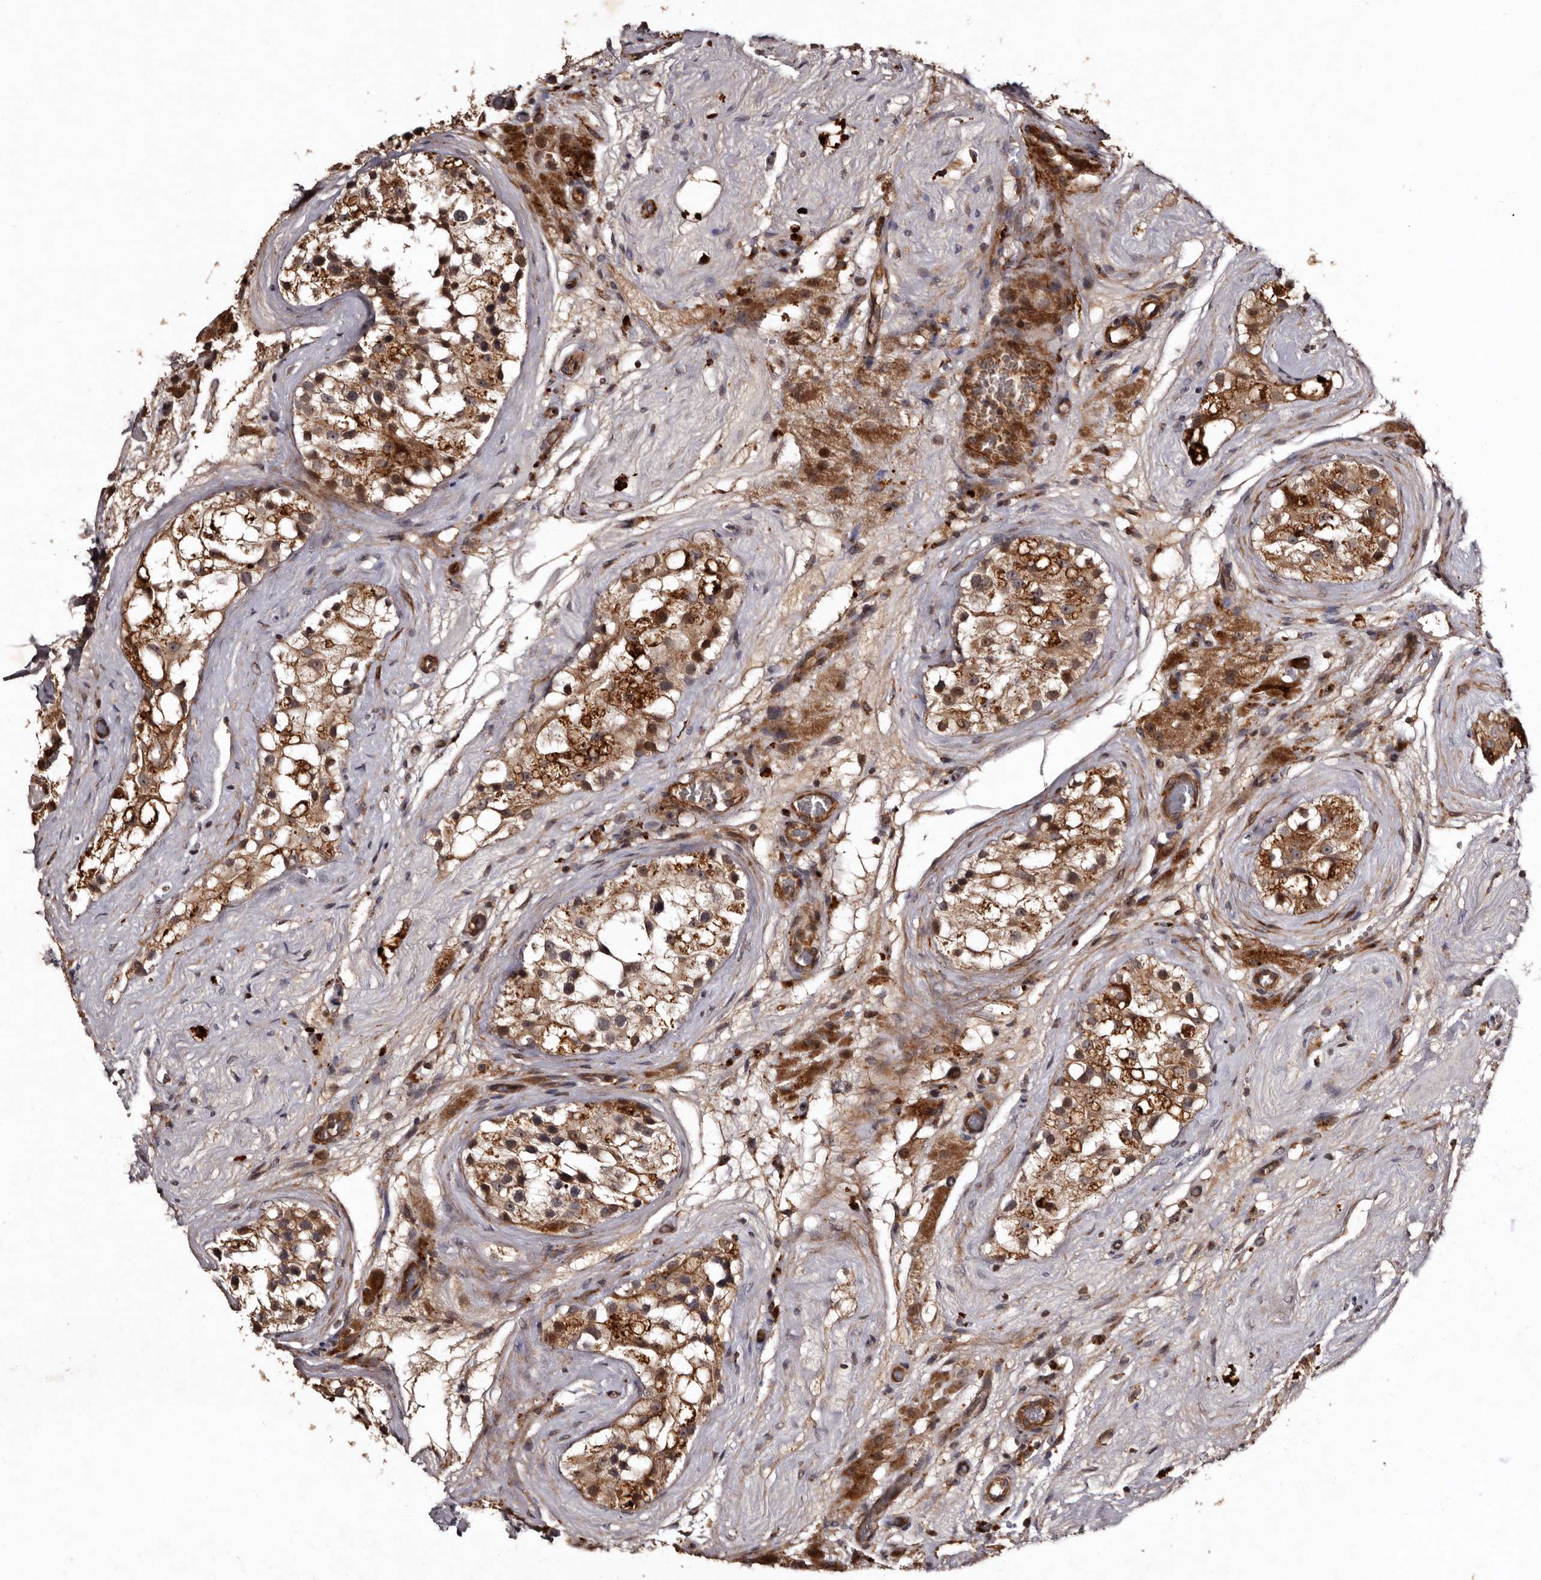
{"staining": {"intensity": "moderate", "quantity": ">75%", "location": "cytoplasmic/membranous"}, "tissue": "testis", "cell_type": "Cells in seminiferous ducts", "image_type": "normal", "snomed": [{"axis": "morphology", "description": "Normal tissue, NOS"}, {"axis": "morphology", "description": "Seminoma, NOS"}, {"axis": "topography", "description": "Testis"}], "caption": "Approximately >75% of cells in seminiferous ducts in normal human testis display moderate cytoplasmic/membranous protein expression as visualized by brown immunohistochemical staining.", "gene": "PRKD3", "patient": {"sex": "male", "age": 71}}